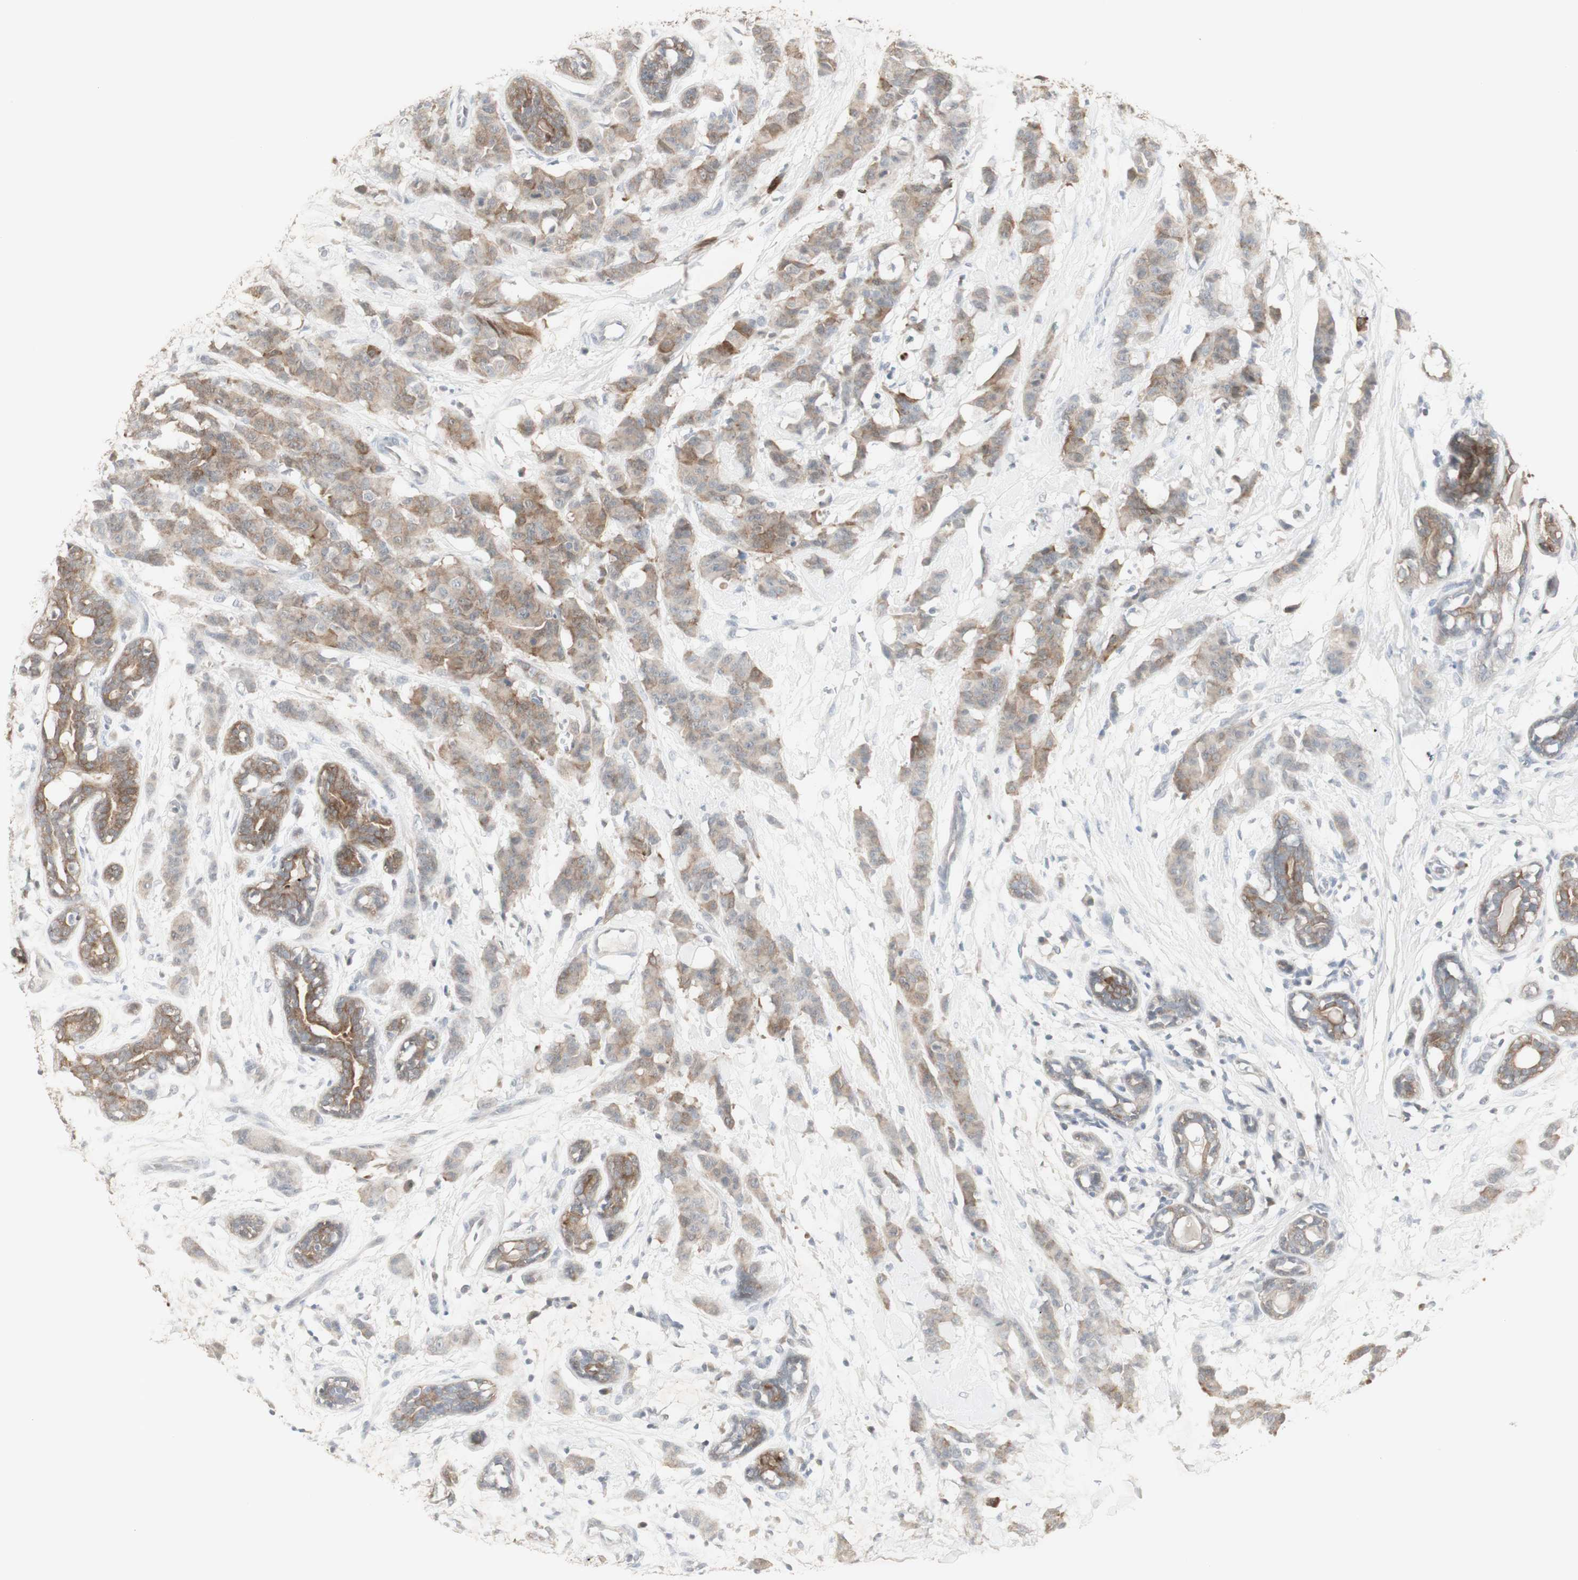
{"staining": {"intensity": "moderate", "quantity": ">75%", "location": "cytoplasmic/membranous"}, "tissue": "breast cancer", "cell_type": "Tumor cells", "image_type": "cancer", "snomed": [{"axis": "morphology", "description": "Normal tissue, NOS"}, {"axis": "morphology", "description": "Duct carcinoma"}, {"axis": "topography", "description": "Breast"}], "caption": "Intraductal carcinoma (breast) stained with a brown dye demonstrates moderate cytoplasmic/membranous positive expression in approximately >75% of tumor cells.", "gene": "C1orf116", "patient": {"sex": "female", "age": 40}}